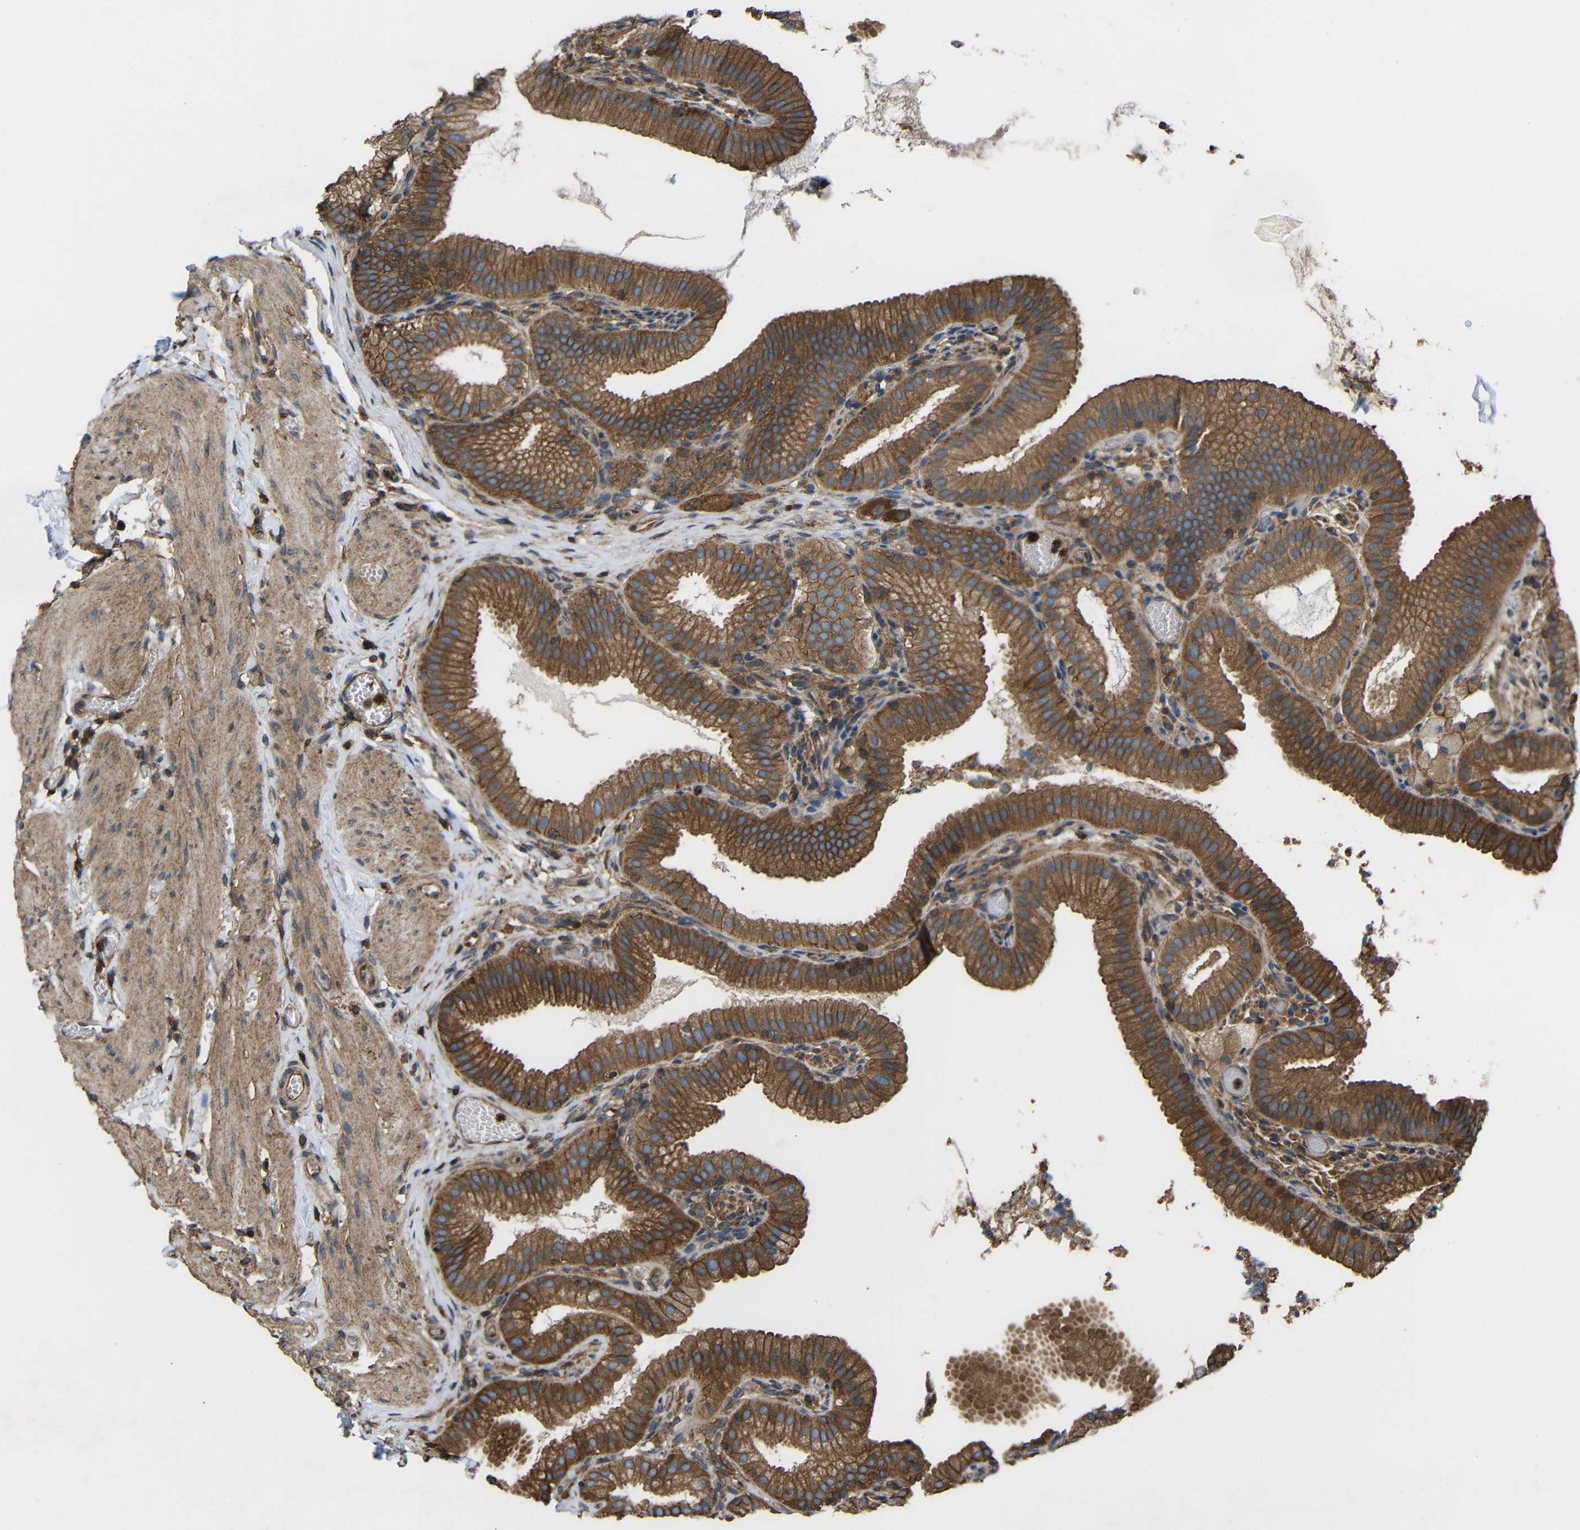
{"staining": {"intensity": "moderate", "quantity": ">75%", "location": "cytoplasmic/membranous"}, "tissue": "gallbladder", "cell_type": "Glandular cells", "image_type": "normal", "snomed": [{"axis": "morphology", "description": "Normal tissue, NOS"}, {"axis": "topography", "description": "Gallbladder"}], "caption": "Protein staining of benign gallbladder reveals moderate cytoplasmic/membranous staining in approximately >75% of glandular cells. The staining was performed using DAB (3,3'-diaminobenzidine) to visualize the protein expression in brown, while the nuclei were stained in blue with hematoxylin (Magnification: 20x).", "gene": "TREM2", "patient": {"sex": "male", "age": 54}}